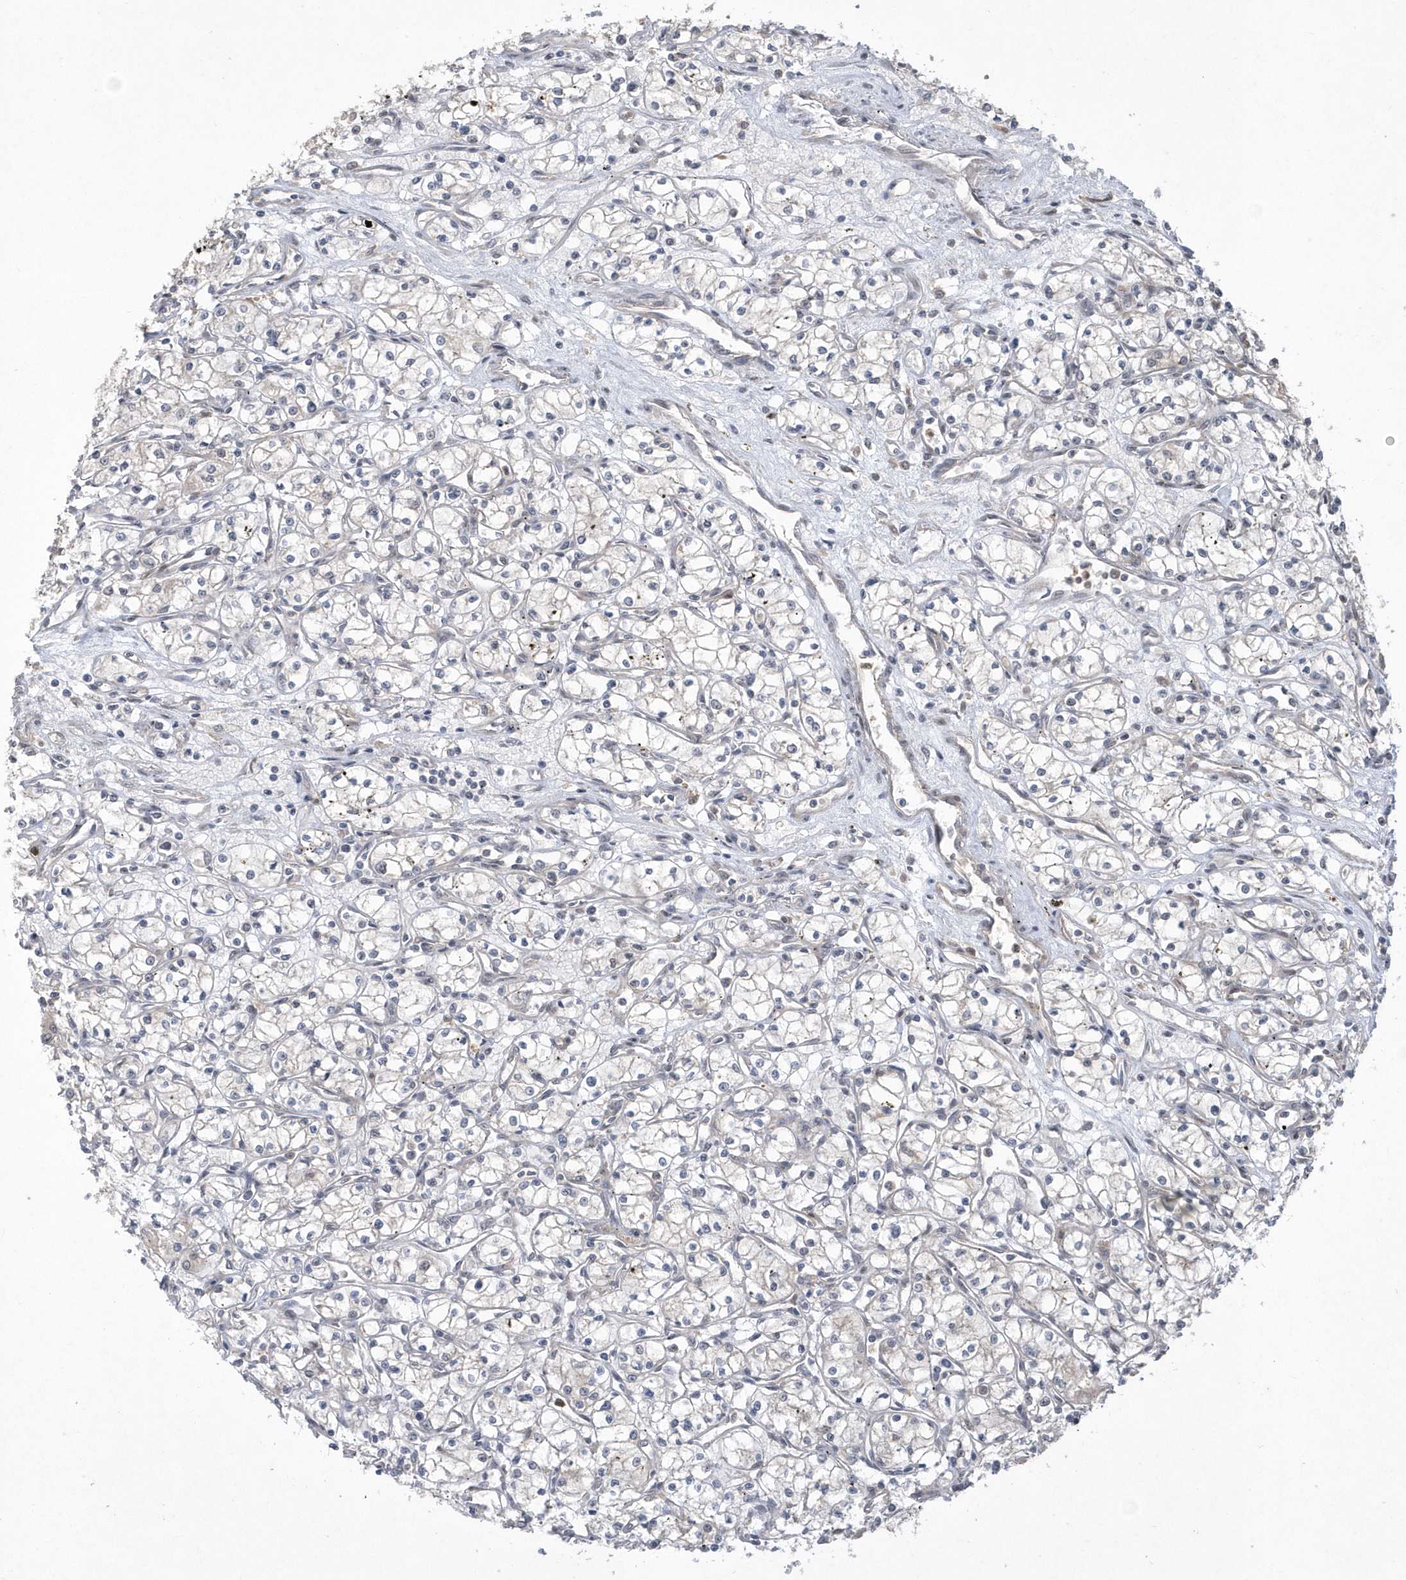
{"staining": {"intensity": "negative", "quantity": "none", "location": "none"}, "tissue": "renal cancer", "cell_type": "Tumor cells", "image_type": "cancer", "snomed": [{"axis": "morphology", "description": "Adenocarcinoma, NOS"}, {"axis": "topography", "description": "Kidney"}], "caption": "Tumor cells are negative for protein expression in human adenocarcinoma (renal).", "gene": "TSPEAR", "patient": {"sex": "male", "age": 59}}